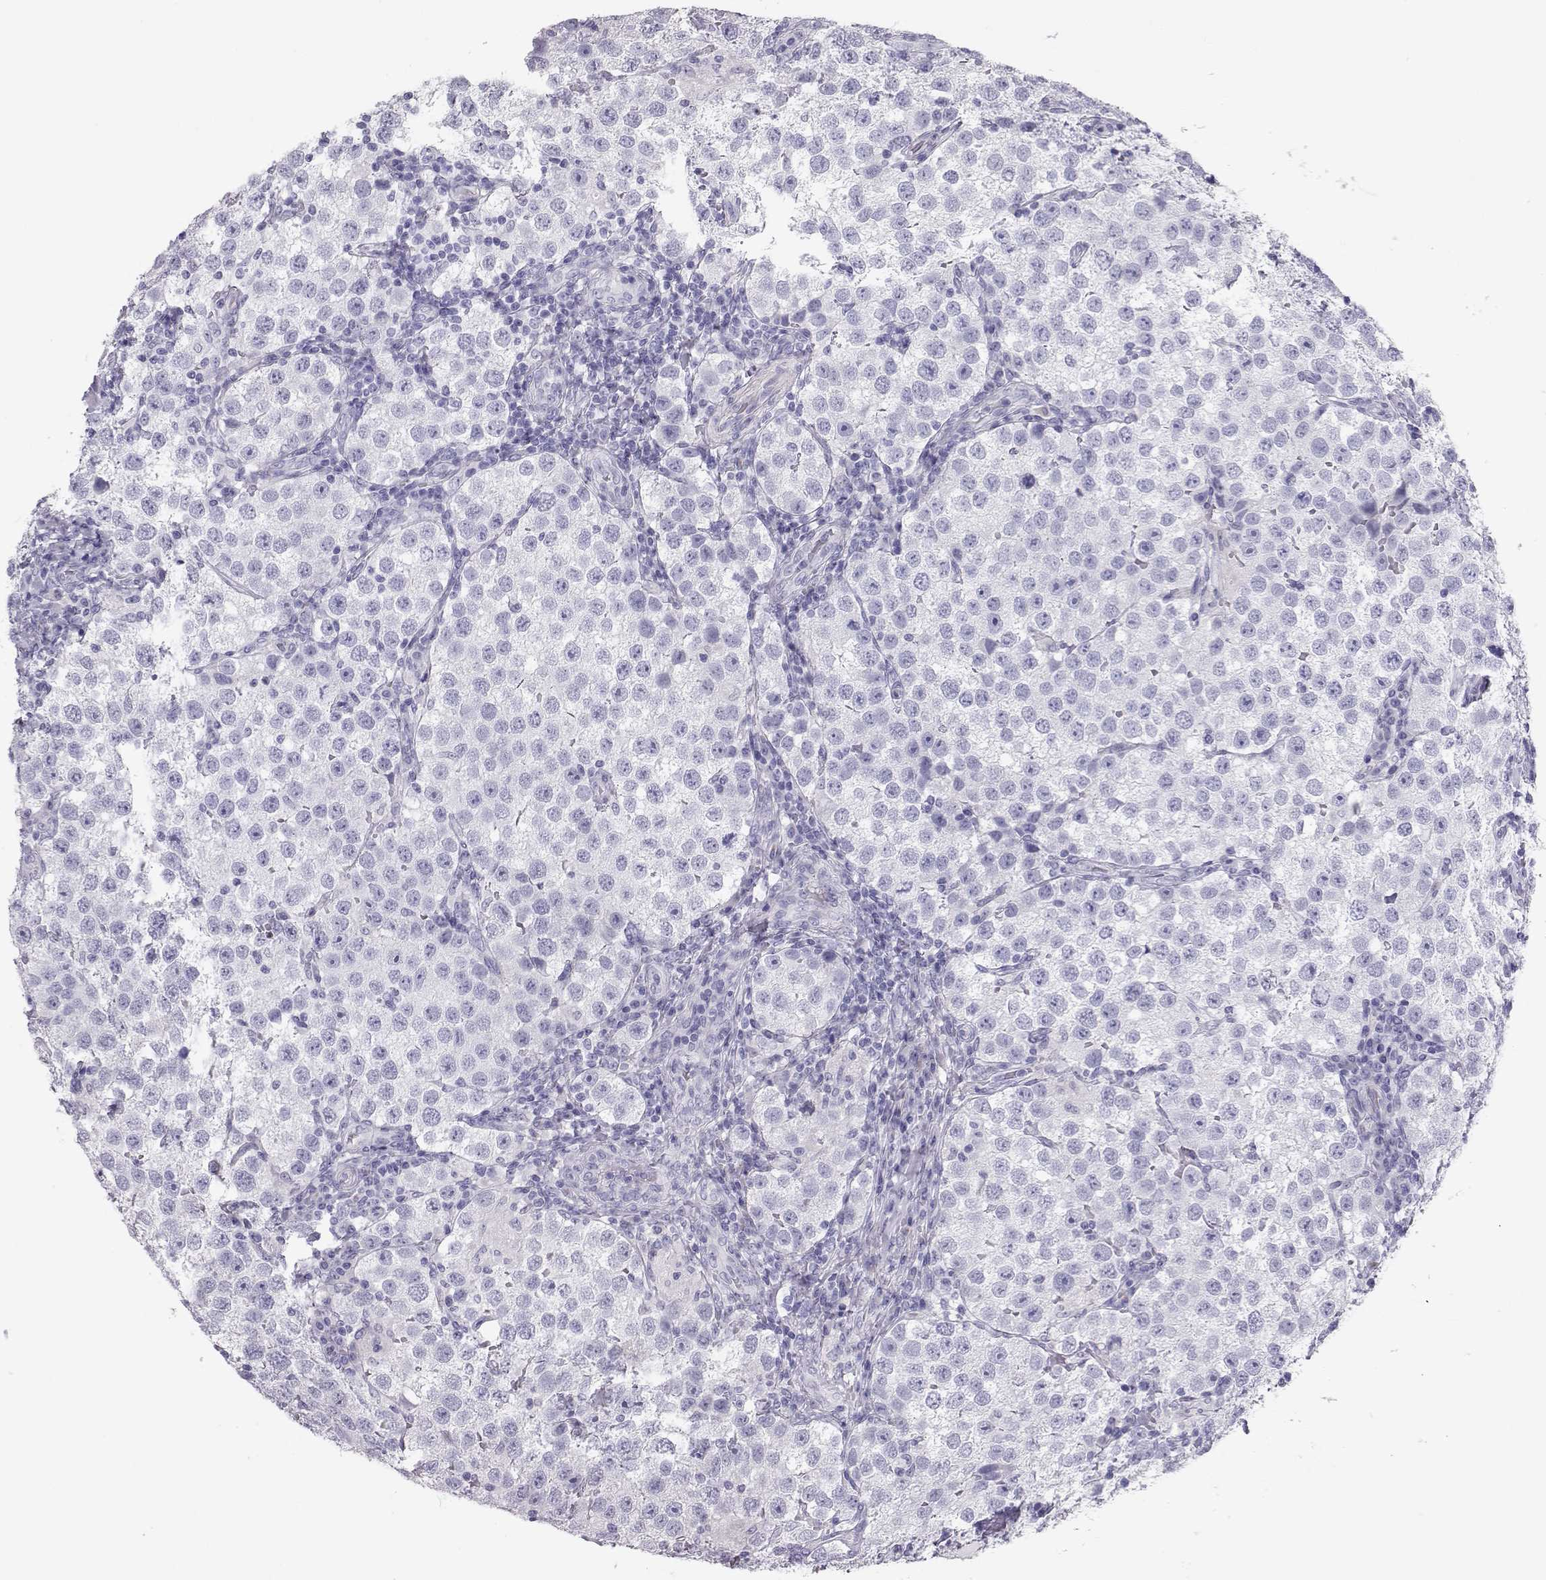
{"staining": {"intensity": "negative", "quantity": "none", "location": "none"}, "tissue": "testis cancer", "cell_type": "Tumor cells", "image_type": "cancer", "snomed": [{"axis": "morphology", "description": "Seminoma, NOS"}, {"axis": "topography", "description": "Testis"}], "caption": "High power microscopy histopathology image of an IHC histopathology image of testis cancer (seminoma), revealing no significant expression in tumor cells. (Immunohistochemistry, brightfield microscopy, high magnification).", "gene": "RD3", "patient": {"sex": "male", "age": 37}}